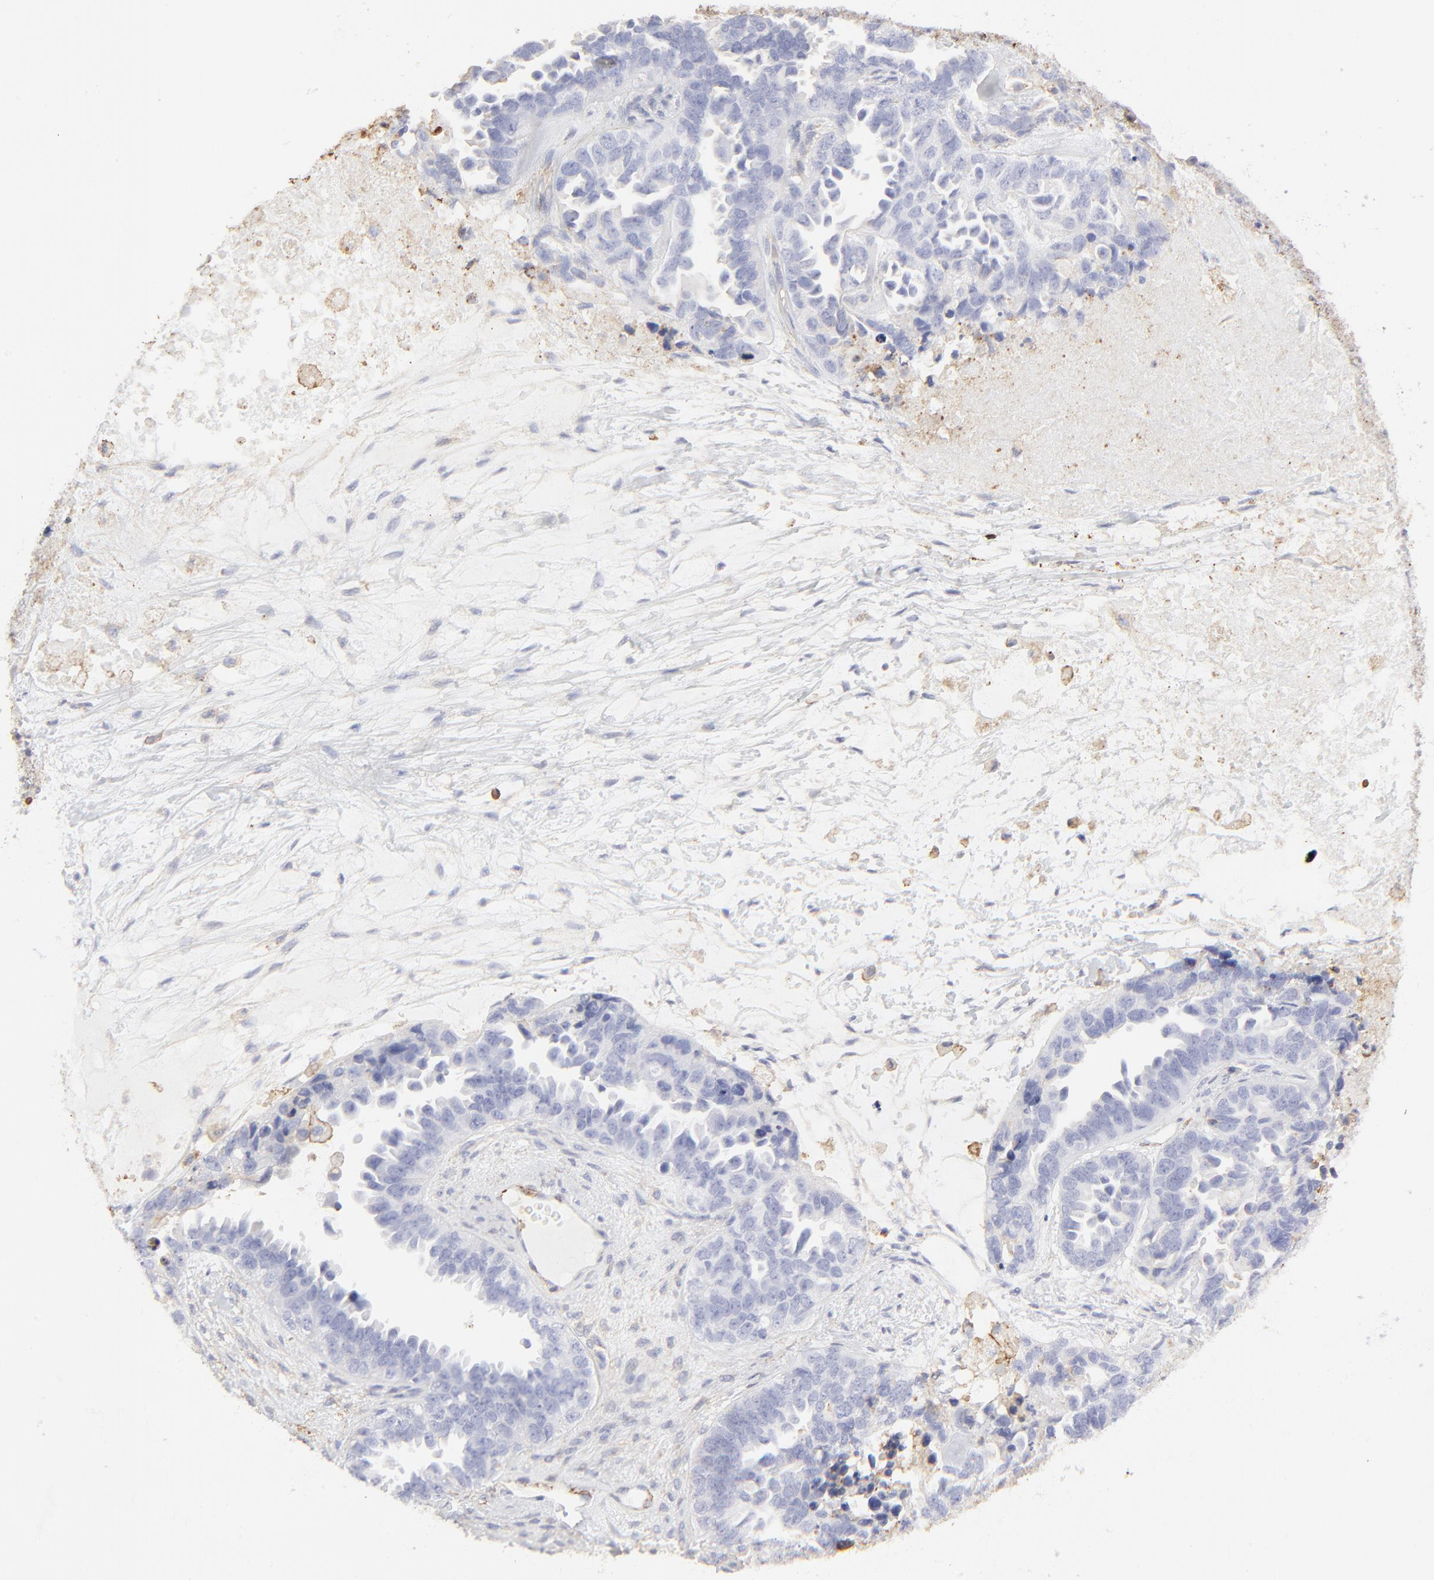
{"staining": {"intensity": "negative", "quantity": "none", "location": "none"}, "tissue": "ovarian cancer", "cell_type": "Tumor cells", "image_type": "cancer", "snomed": [{"axis": "morphology", "description": "Cystadenocarcinoma, serous, NOS"}, {"axis": "topography", "description": "Ovary"}], "caption": "The immunohistochemistry image has no significant positivity in tumor cells of ovarian cancer (serous cystadenocarcinoma) tissue. (DAB IHC with hematoxylin counter stain).", "gene": "ANXA6", "patient": {"sex": "female", "age": 82}}